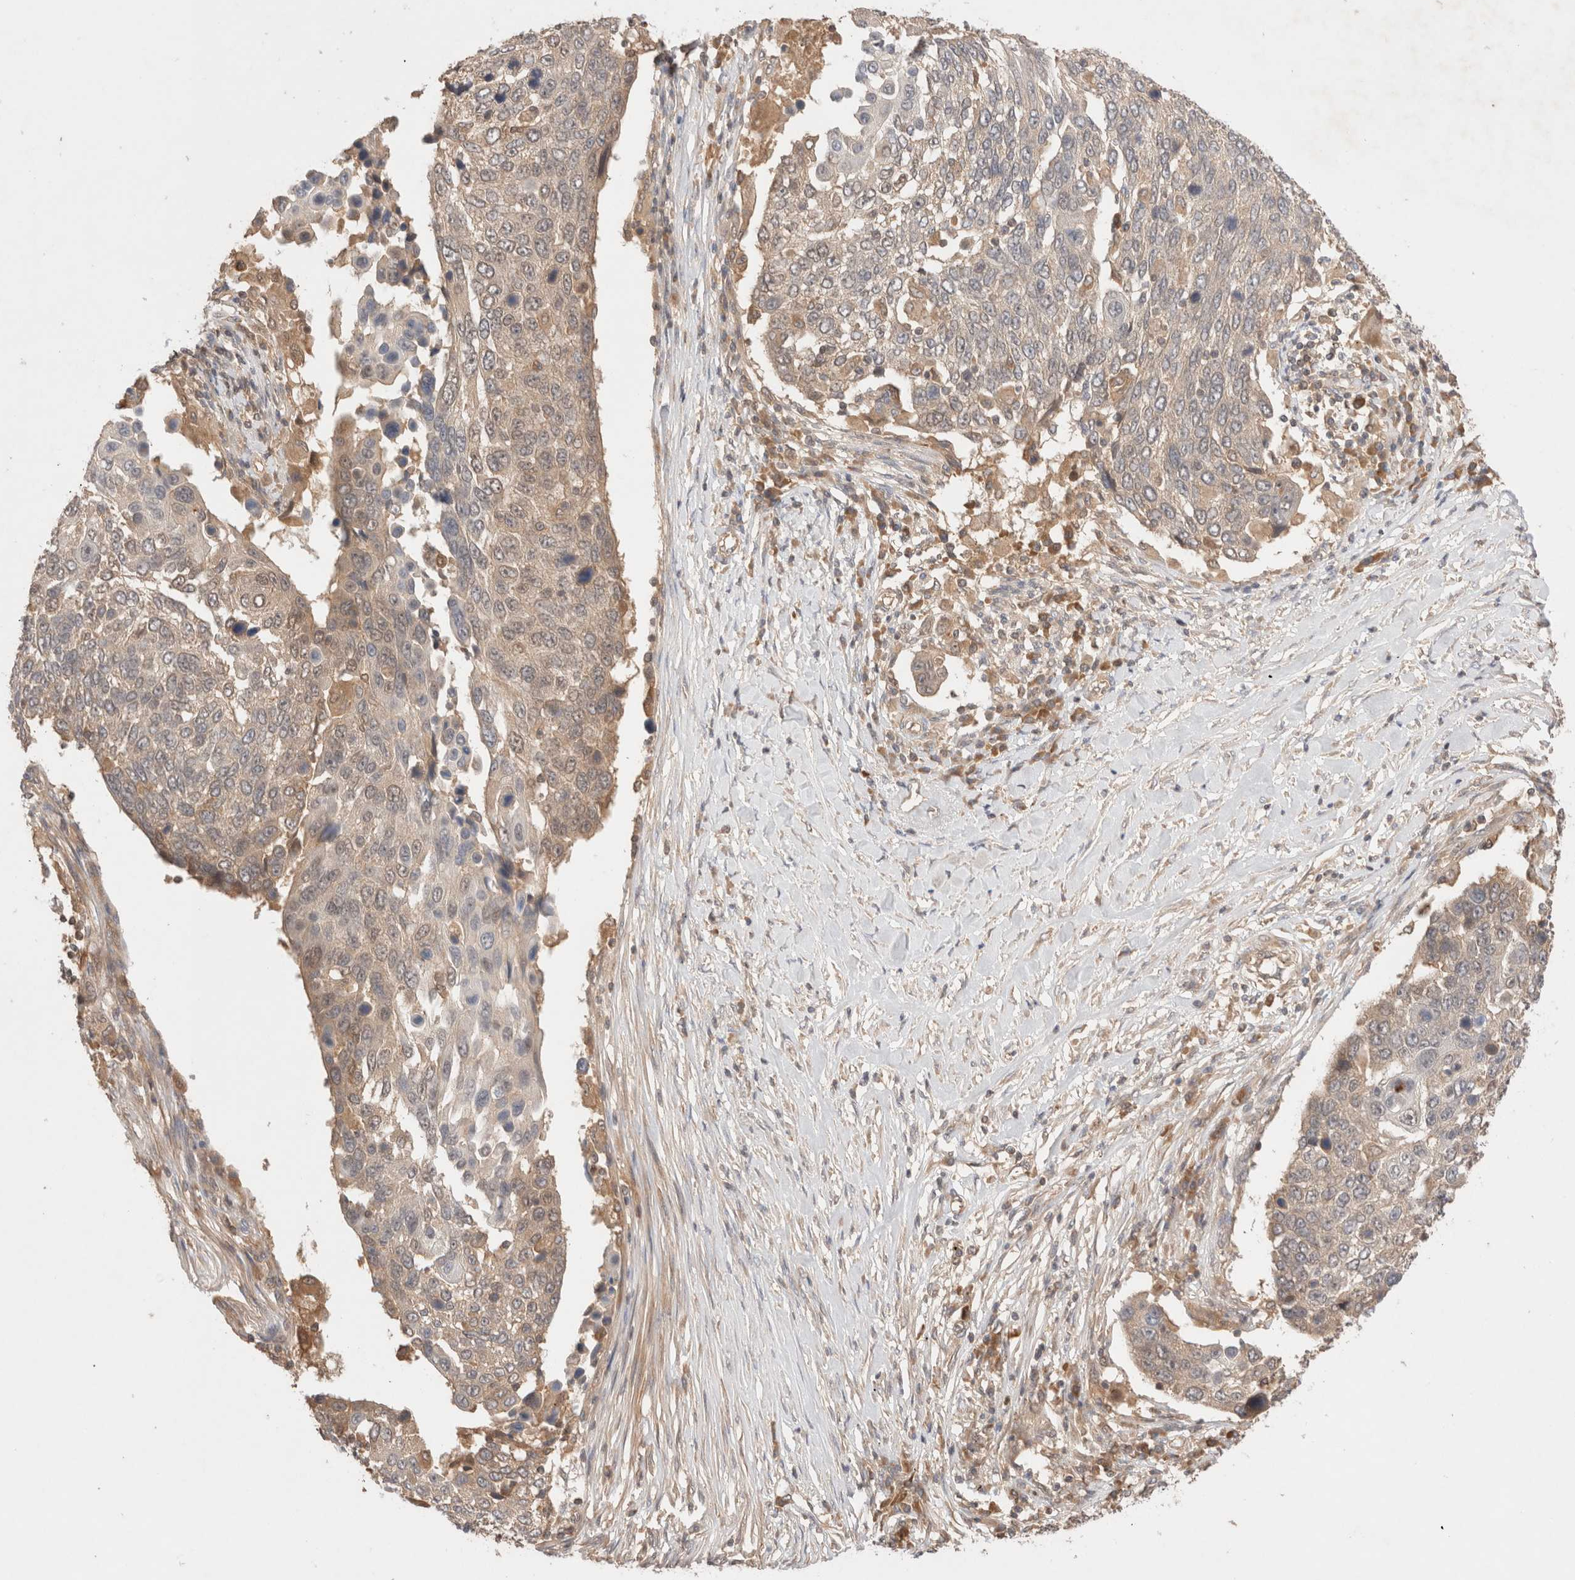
{"staining": {"intensity": "weak", "quantity": "25%-75%", "location": "cytoplasmic/membranous"}, "tissue": "lung cancer", "cell_type": "Tumor cells", "image_type": "cancer", "snomed": [{"axis": "morphology", "description": "Squamous cell carcinoma, NOS"}, {"axis": "topography", "description": "Lung"}], "caption": "Weak cytoplasmic/membranous expression is present in approximately 25%-75% of tumor cells in lung cancer.", "gene": "CARNMT1", "patient": {"sex": "male", "age": 66}}